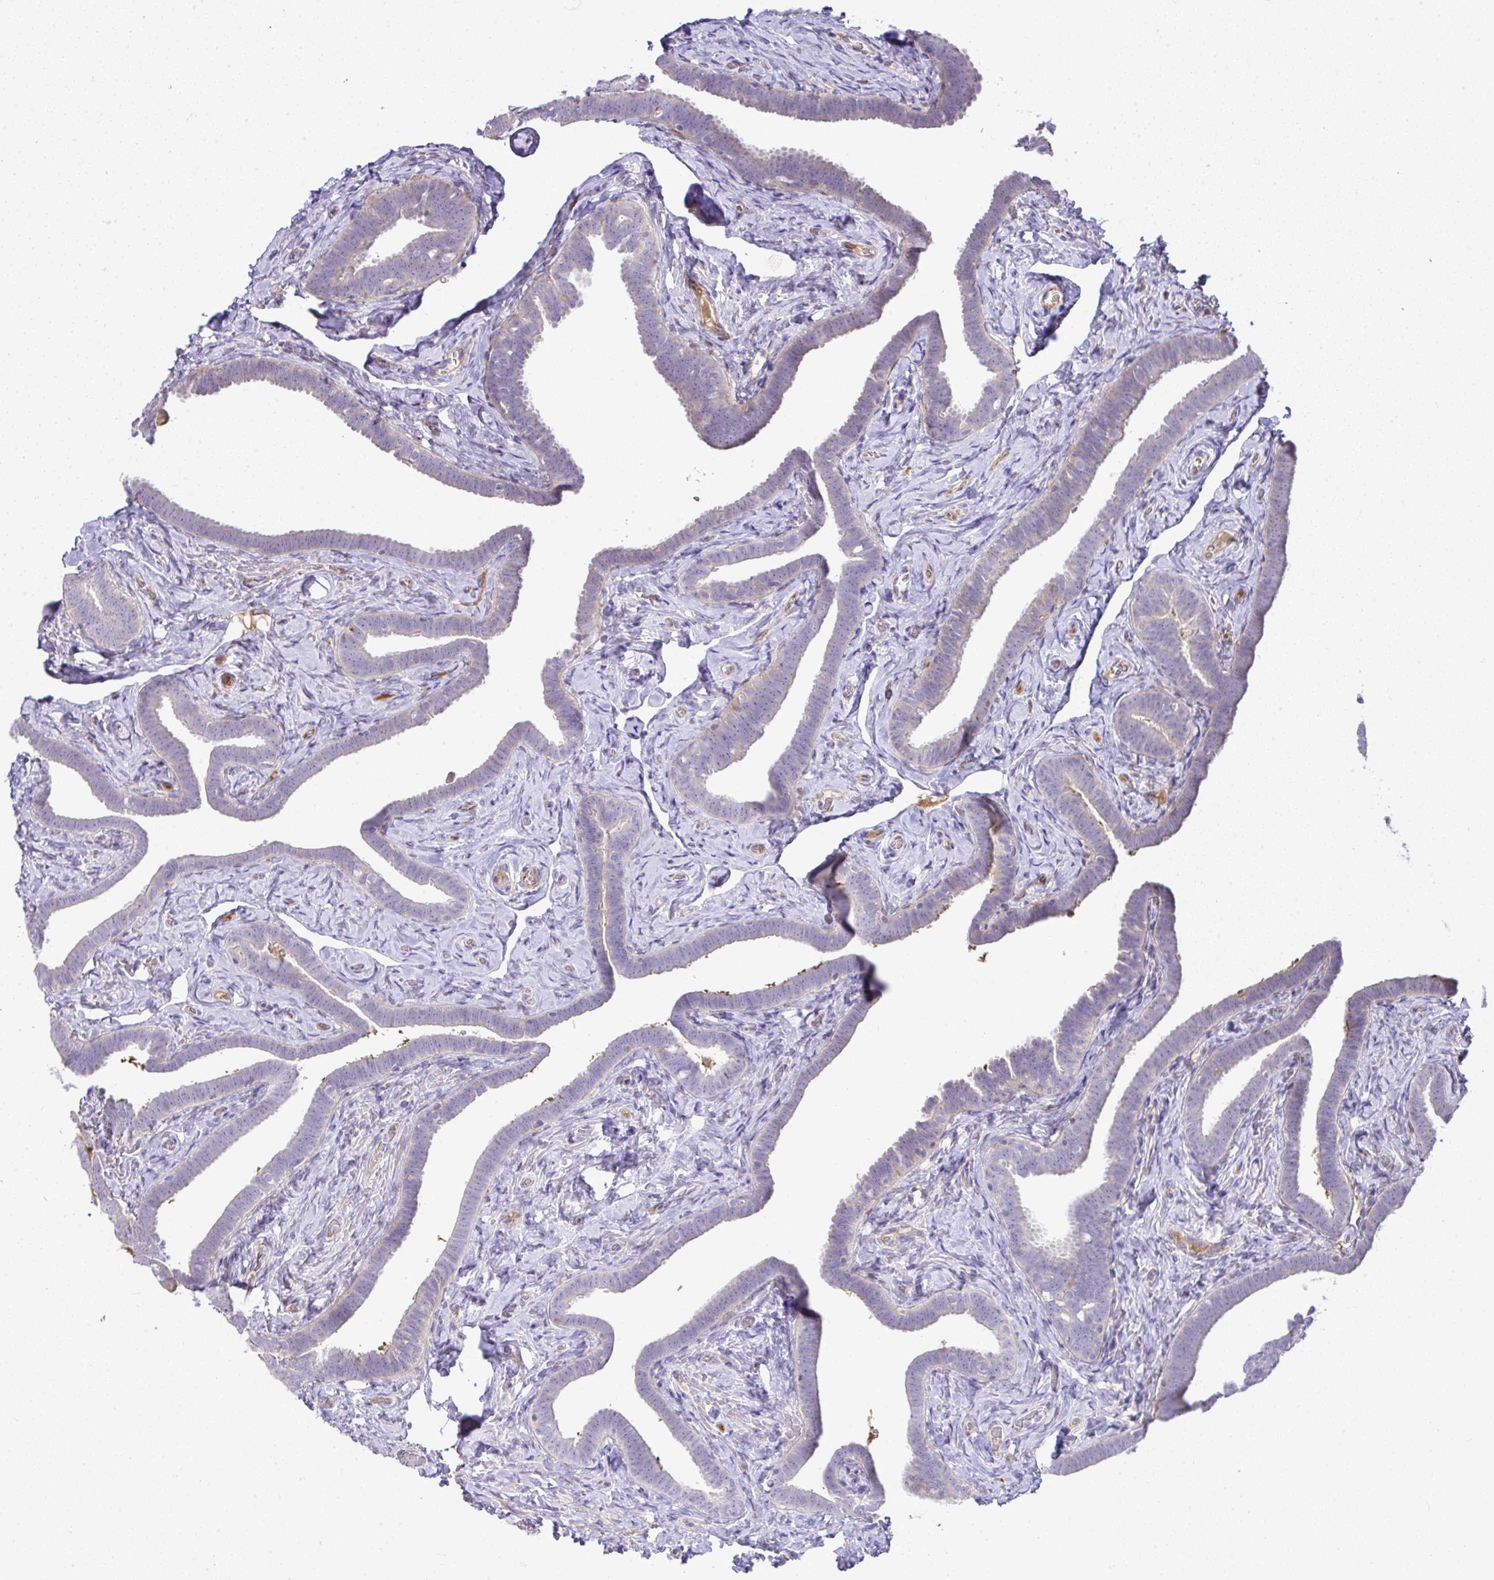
{"staining": {"intensity": "negative", "quantity": "none", "location": "none"}, "tissue": "fallopian tube", "cell_type": "Glandular cells", "image_type": "normal", "snomed": [{"axis": "morphology", "description": "Normal tissue, NOS"}, {"axis": "topography", "description": "Fallopian tube"}], "caption": "The IHC micrograph has no significant expression in glandular cells of fallopian tube. The staining is performed using DAB brown chromogen with nuclei counter-stained in using hematoxylin.", "gene": "GRID2", "patient": {"sex": "female", "age": 69}}